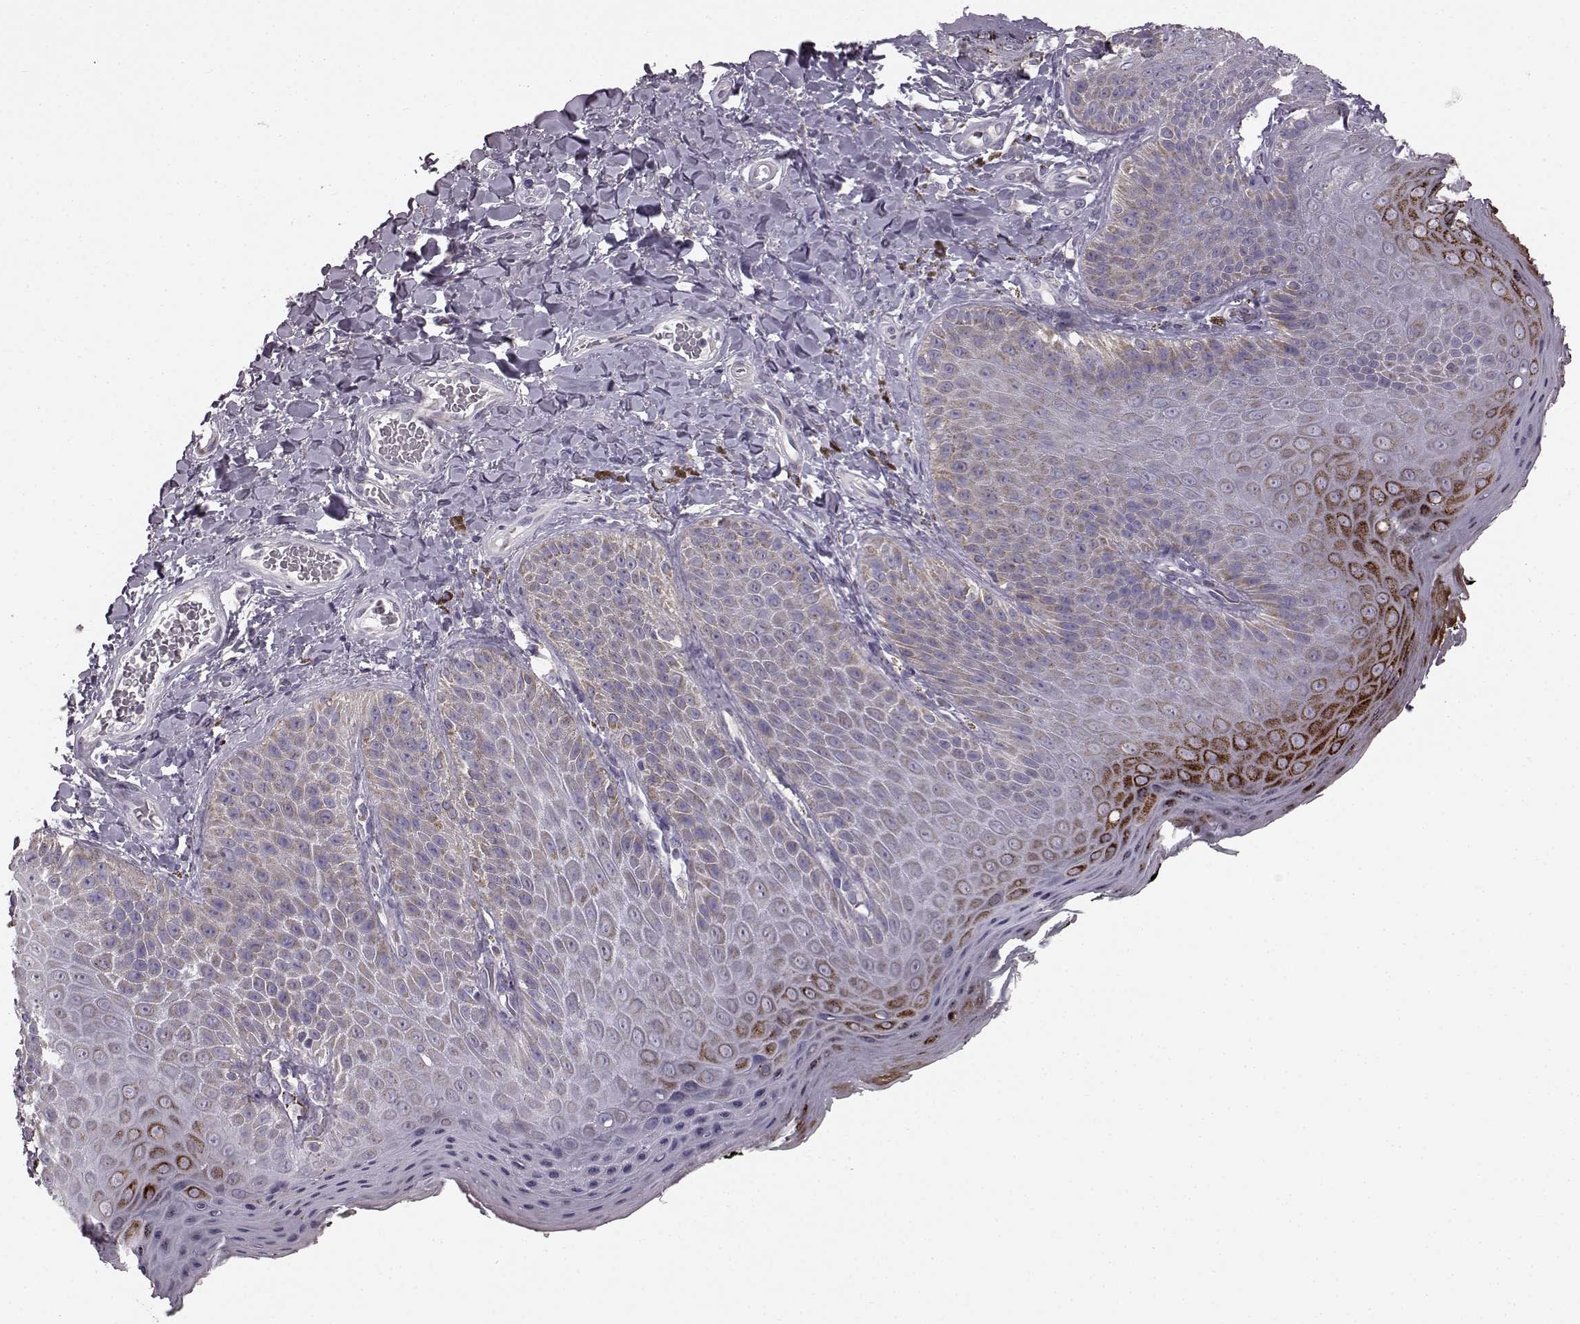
{"staining": {"intensity": "strong", "quantity": "<25%", "location": "cytoplasmic/membranous"}, "tissue": "skin", "cell_type": "Epidermal cells", "image_type": "normal", "snomed": [{"axis": "morphology", "description": "Normal tissue, NOS"}, {"axis": "topography", "description": "Anal"}], "caption": "Protein analysis of unremarkable skin displays strong cytoplasmic/membranous staining in about <25% of epidermal cells.", "gene": "FAM8A1", "patient": {"sex": "male", "age": 53}}